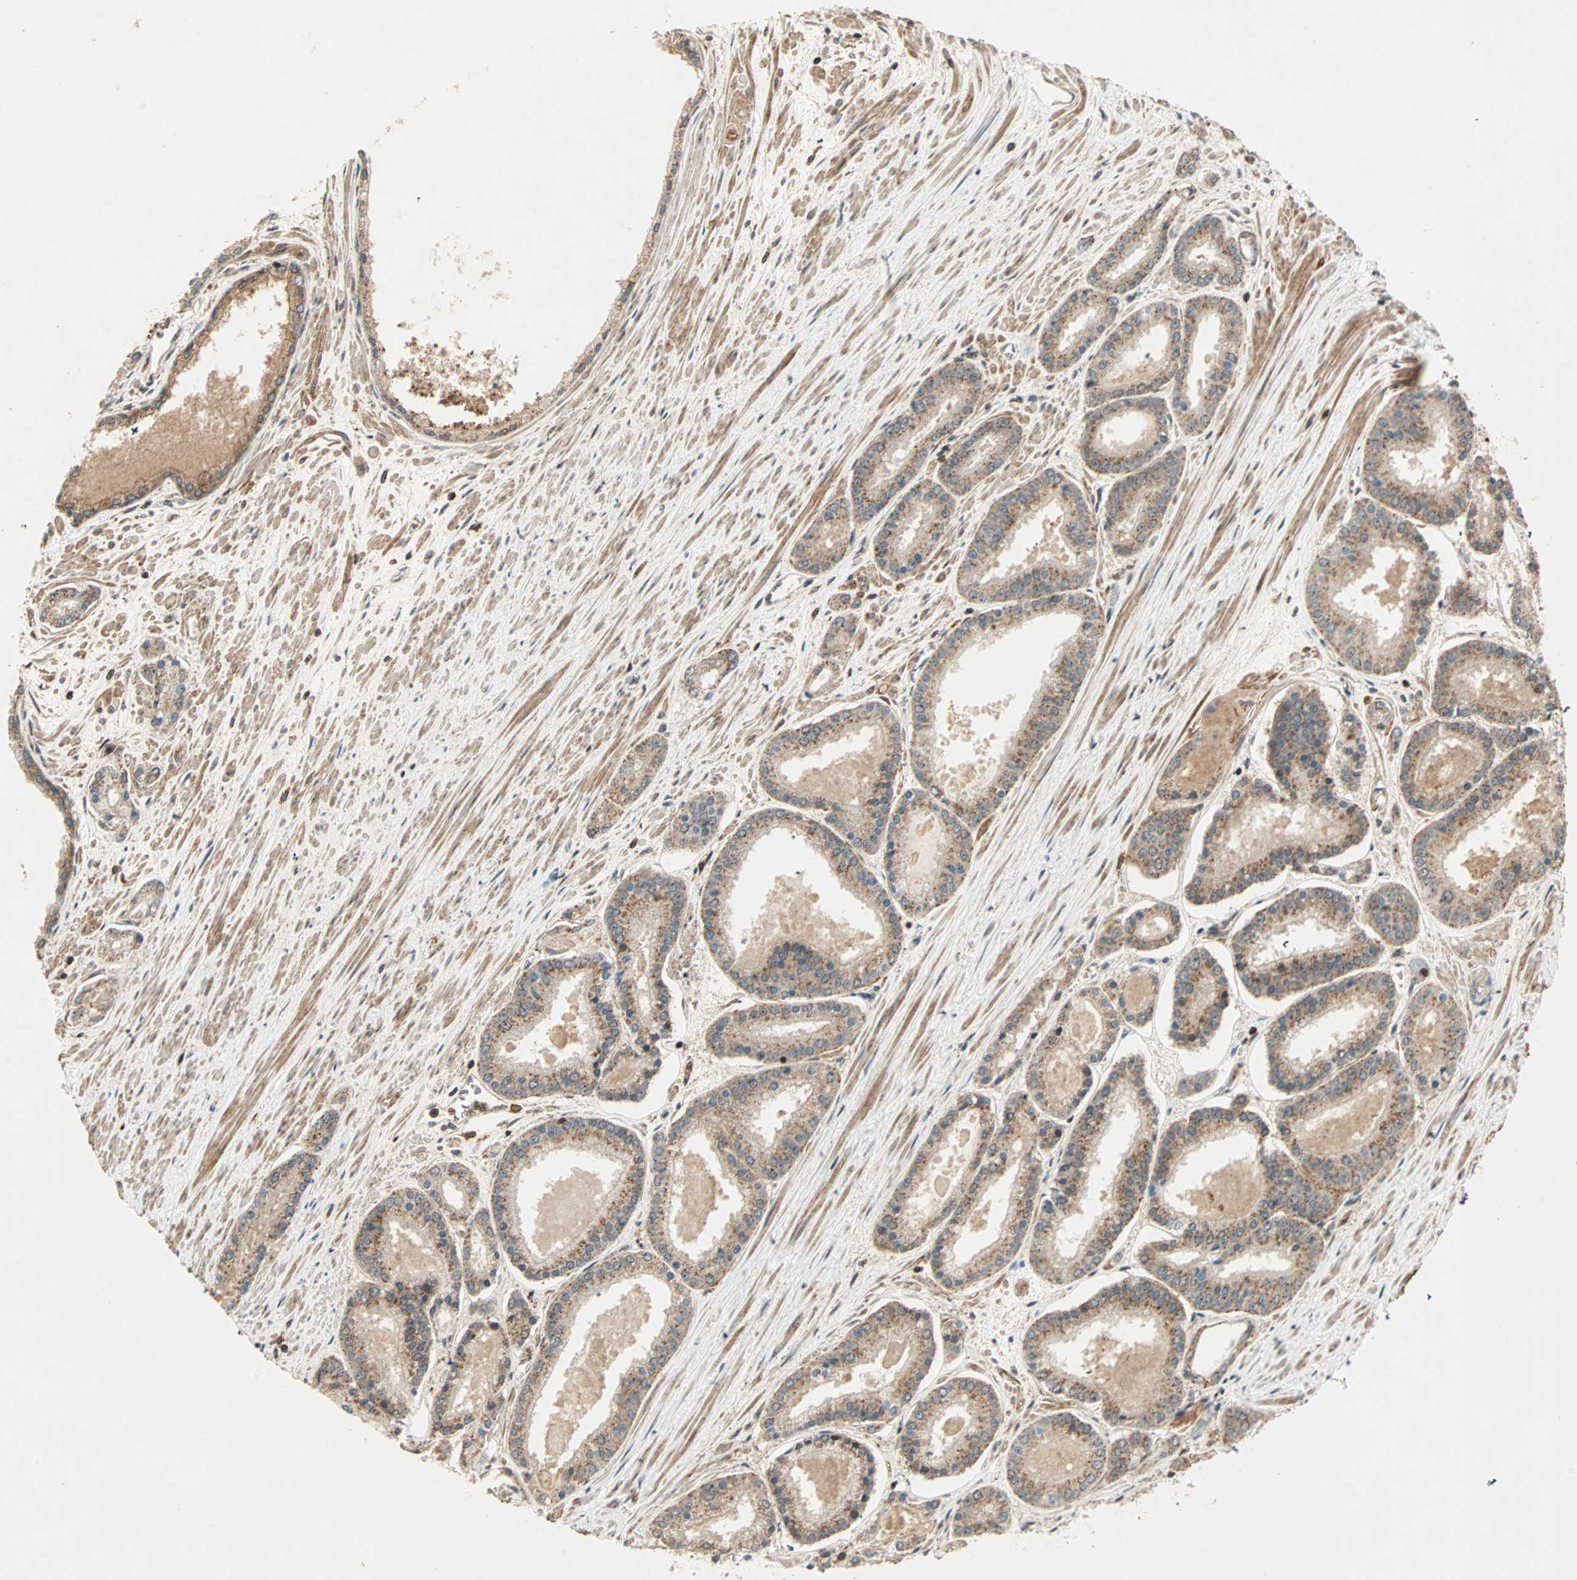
{"staining": {"intensity": "moderate", "quantity": ">75%", "location": "cytoplasmic/membranous,nuclear"}, "tissue": "prostate cancer", "cell_type": "Tumor cells", "image_type": "cancer", "snomed": [{"axis": "morphology", "description": "Adenocarcinoma, Low grade"}, {"axis": "topography", "description": "Prostate"}], "caption": "Prostate cancer stained for a protein displays moderate cytoplasmic/membranous and nuclear positivity in tumor cells.", "gene": "ZBED9", "patient": {"sex": "male", "age": 59}}